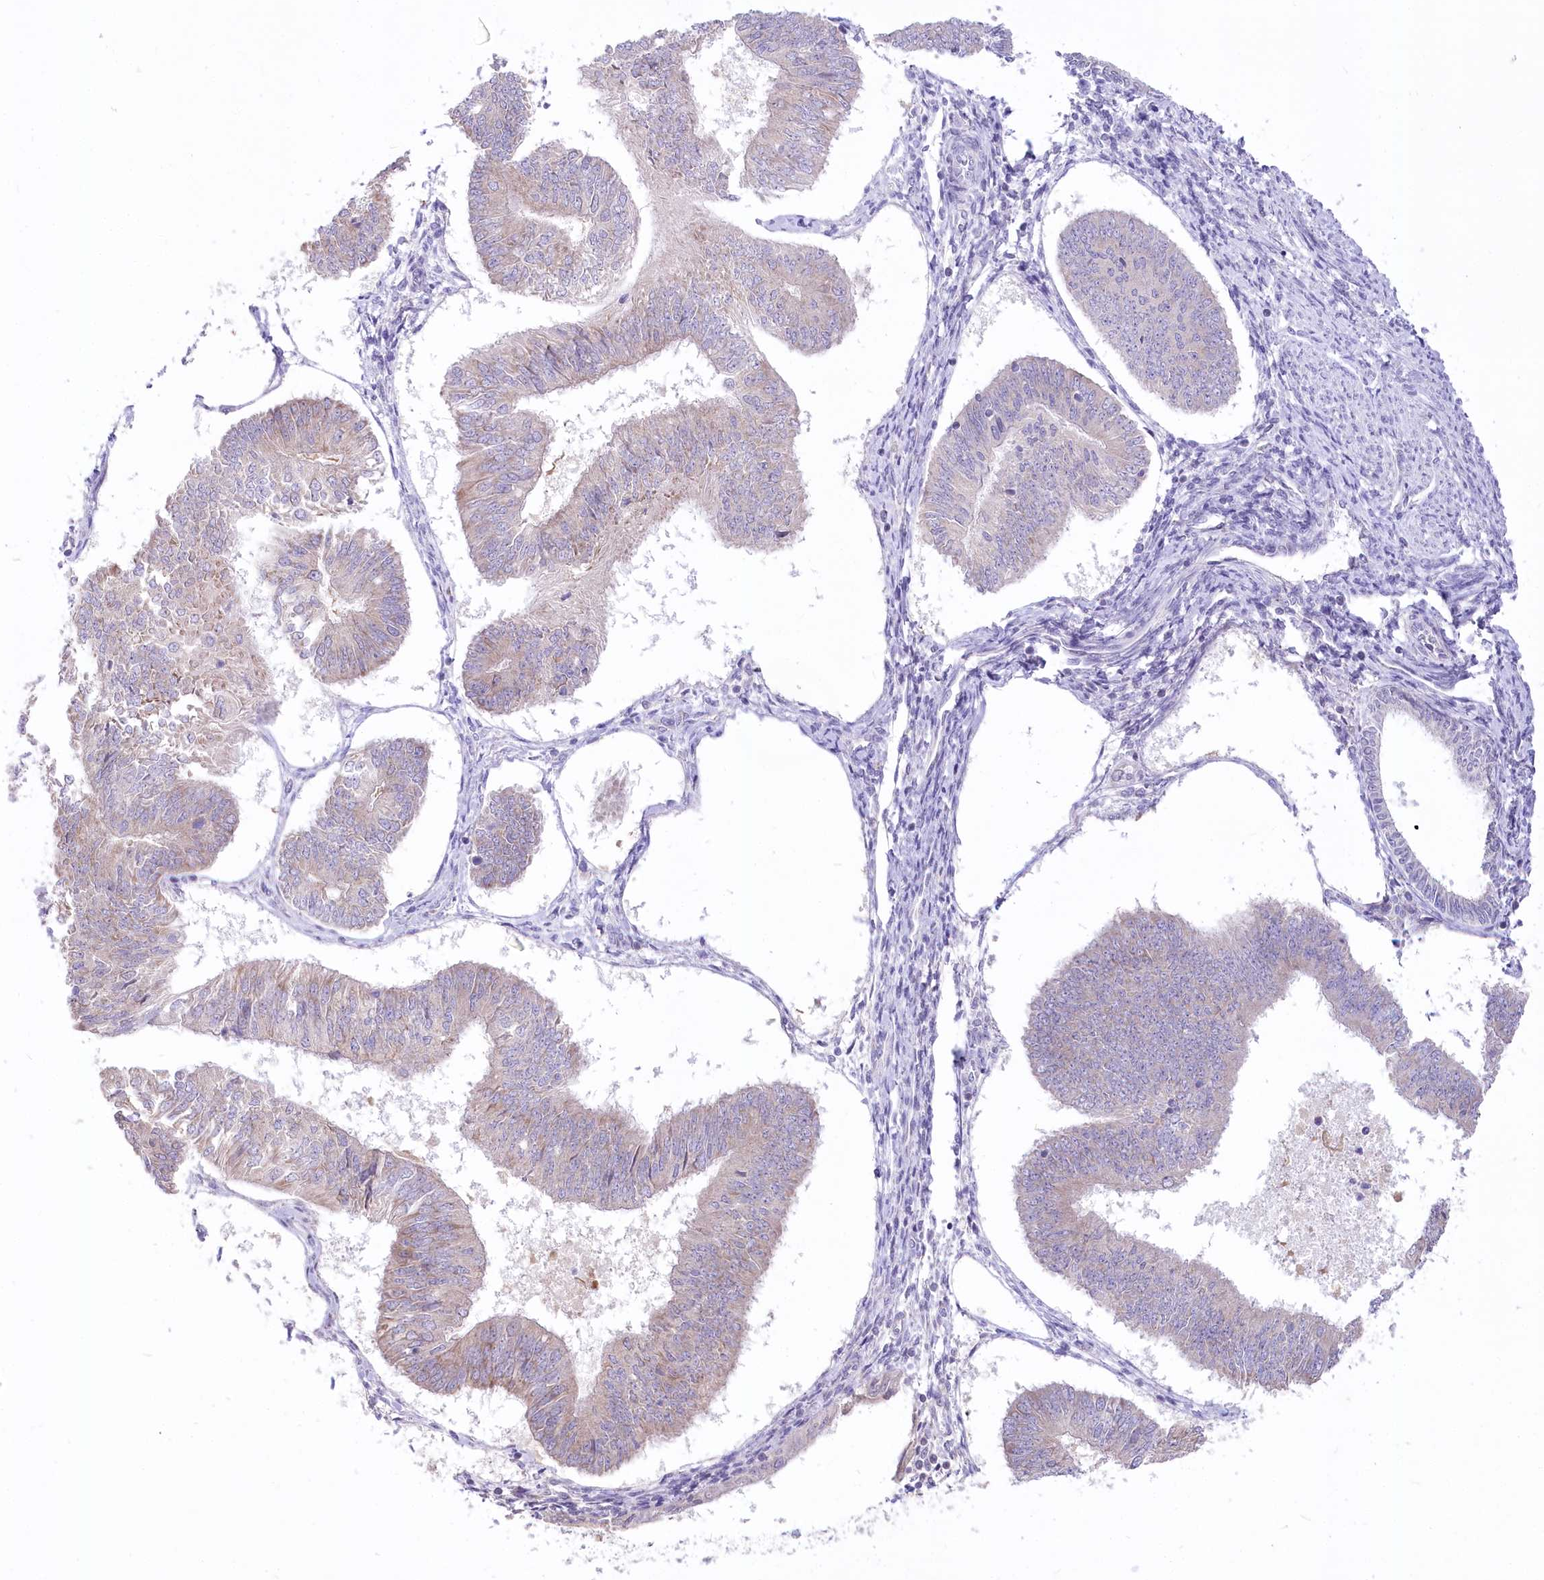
{"staining": {"intensity": "weak", "quantity": "<25%", "location": "cytoplasmic/membranous"}, "tissue": "endometrial cancer", "cell_type": "Tumor cells", "image_type": "cancer", "snomed": [{"axis": "morphology", "description": "Adenocarcinoma, NOS"}, {"axis": "topography", "description": "Endometrium"}], "caption": "Adenocarcinoma (endometrial) was stained to show a protein in brown. There is no significant expression in tumor cells.", "gene": "STT3B", "patient": {"sex": "female", "age": 58}}